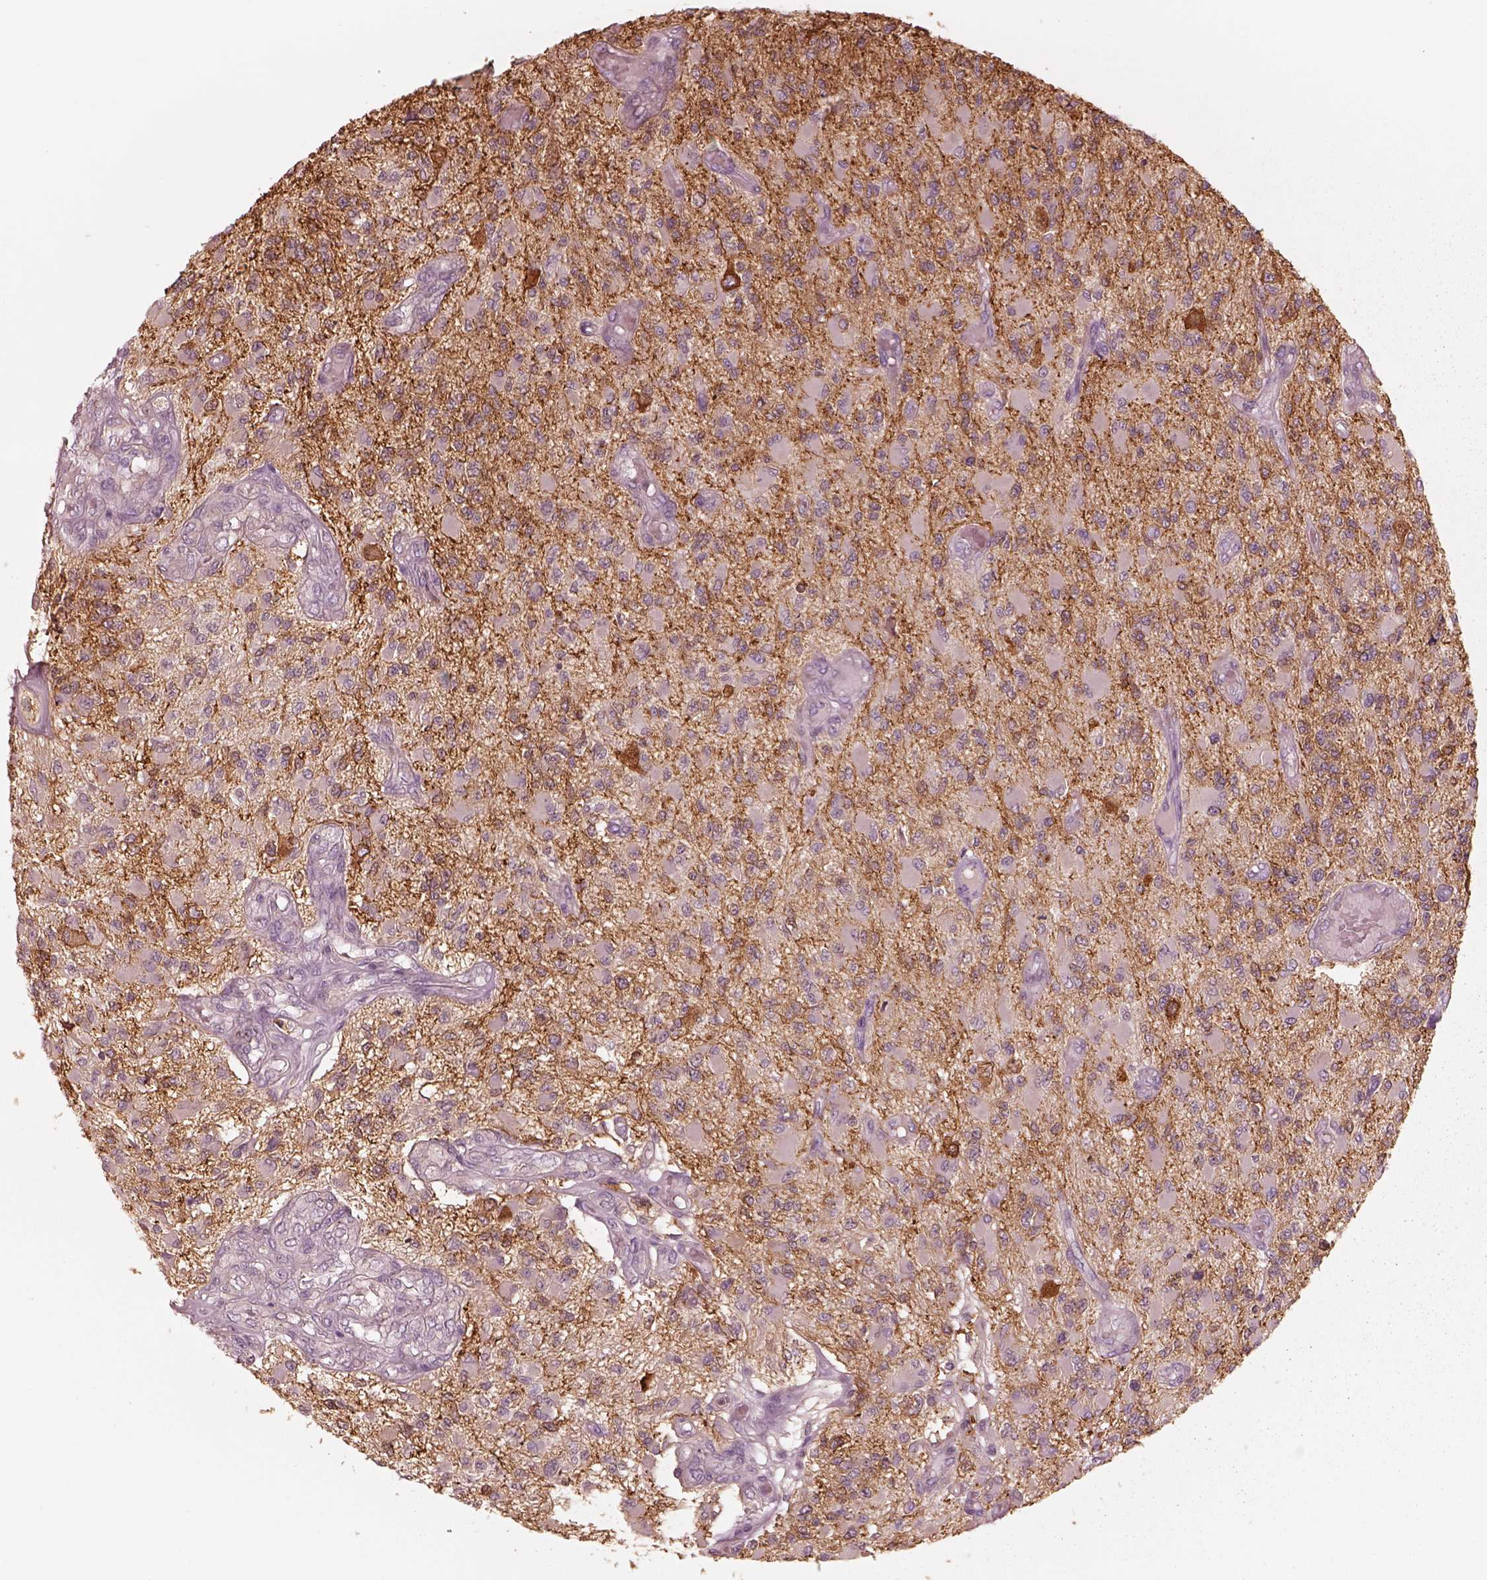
{"staining": {"intensity": "negative", "quantity": "none", "location": "none"}, "tissue": "glioma", "cell_type": "Tumor cells", "image_type": "cancer", "snomed": [{"axis": "morphology", "description": "Glioma, malignant, High grade"}, {"axis": "topography", "description": "Brain"}], "caption": "Immunohistochemical staining of human malignant glioma (high-grade) shows no significant positivity in tumor cells.", "gene": "GPRIN1", "patient": {"sex": "female", "age": 63}}